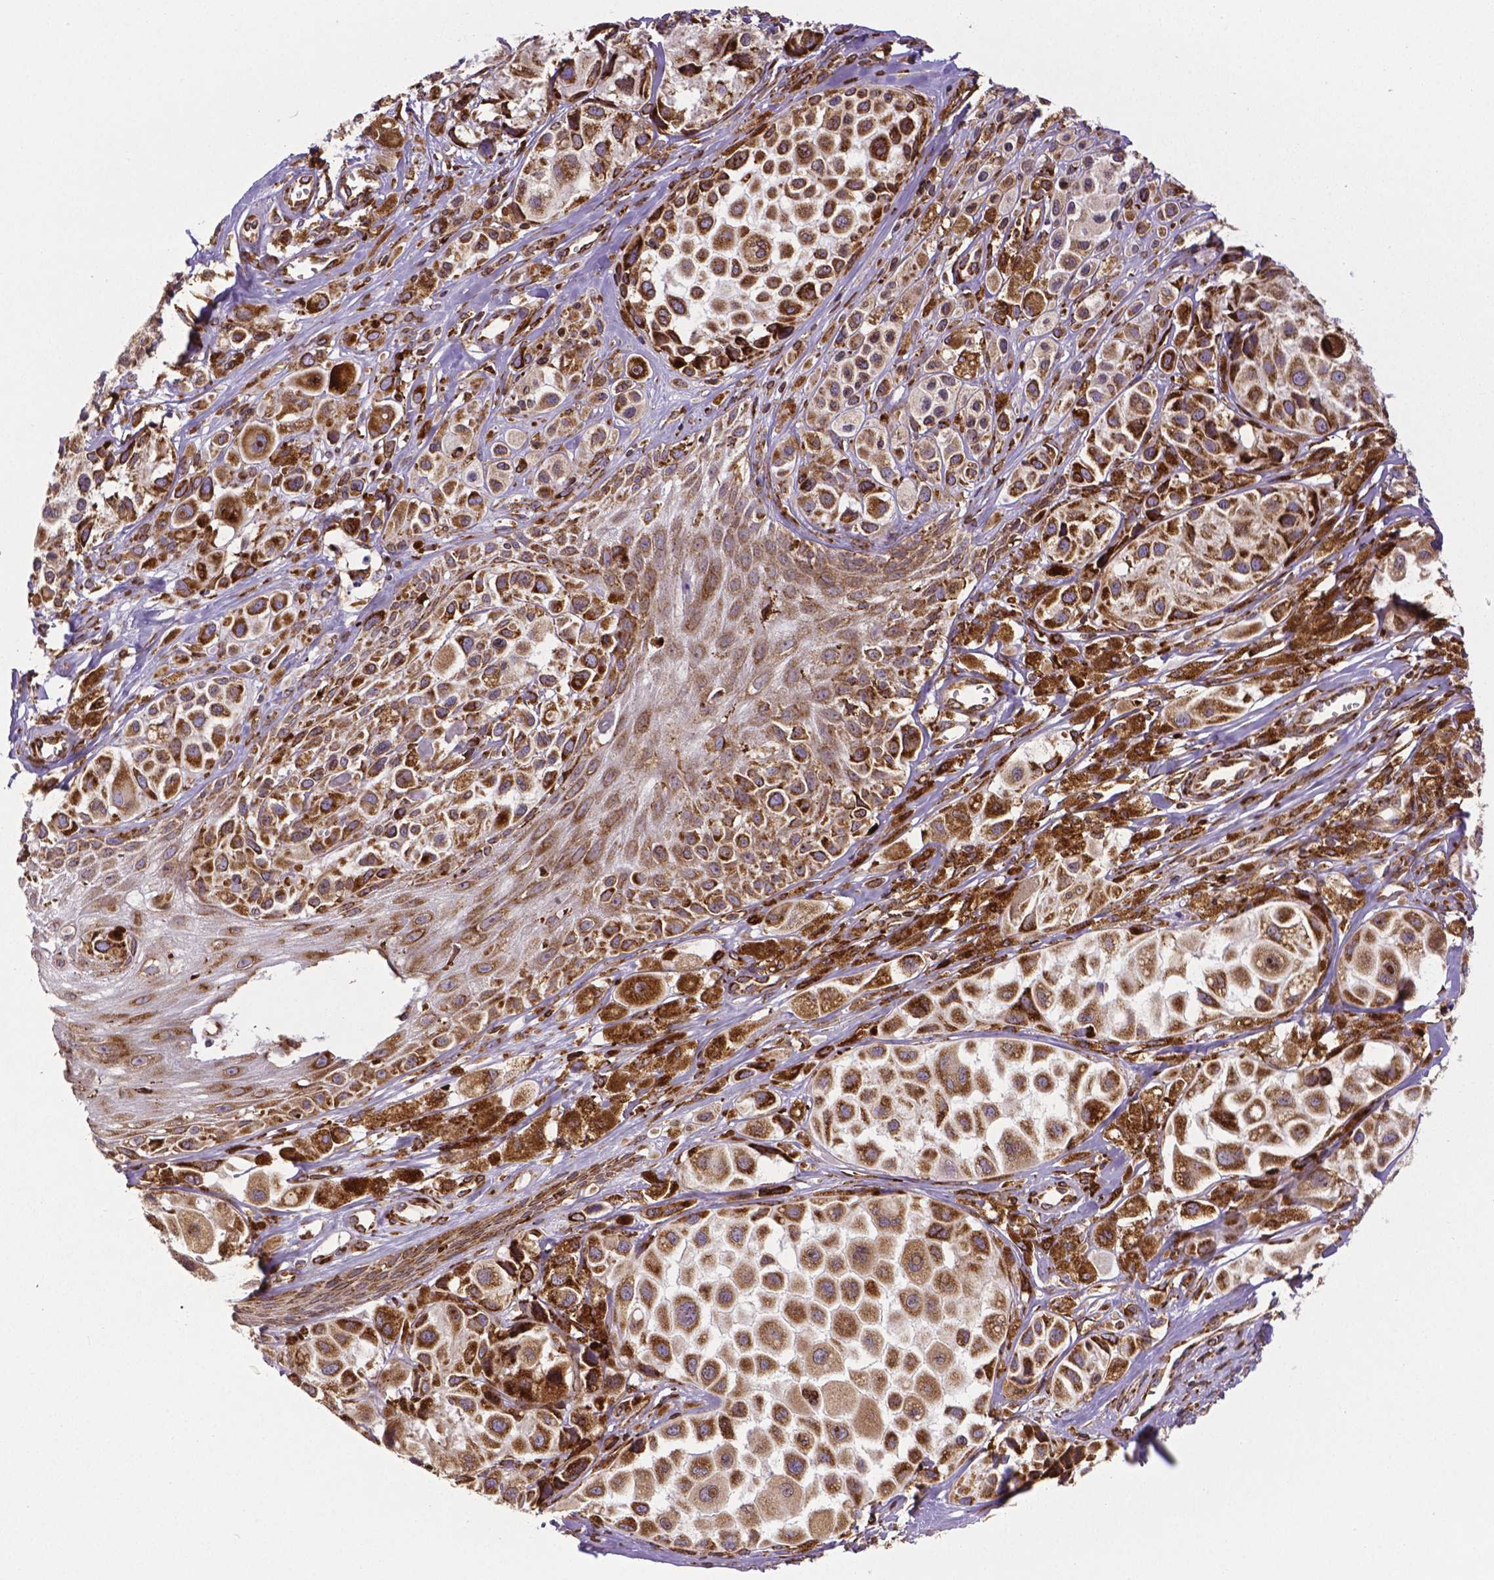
{"staining": {"intensity": "strong", "quantity": ">75%", "location": "cytoplasmic/membranous"}, "tissue": "melanoma", "cell_type": "Tumor cells", "image_type": "cancer", "snomed": [{"axis": "morphology", "description": "Malignant melanoma, NOS"}, {"axis": "topography", "description": "Skin"}], "caption": "This is a photomicrograph of immunohistochemistry staining of melanoma, which shows strong positivity in the cytoplasmic/membranous of tumor cells.", "gene": "MTDH", "patient": {"sex": "male", "age": 77}}